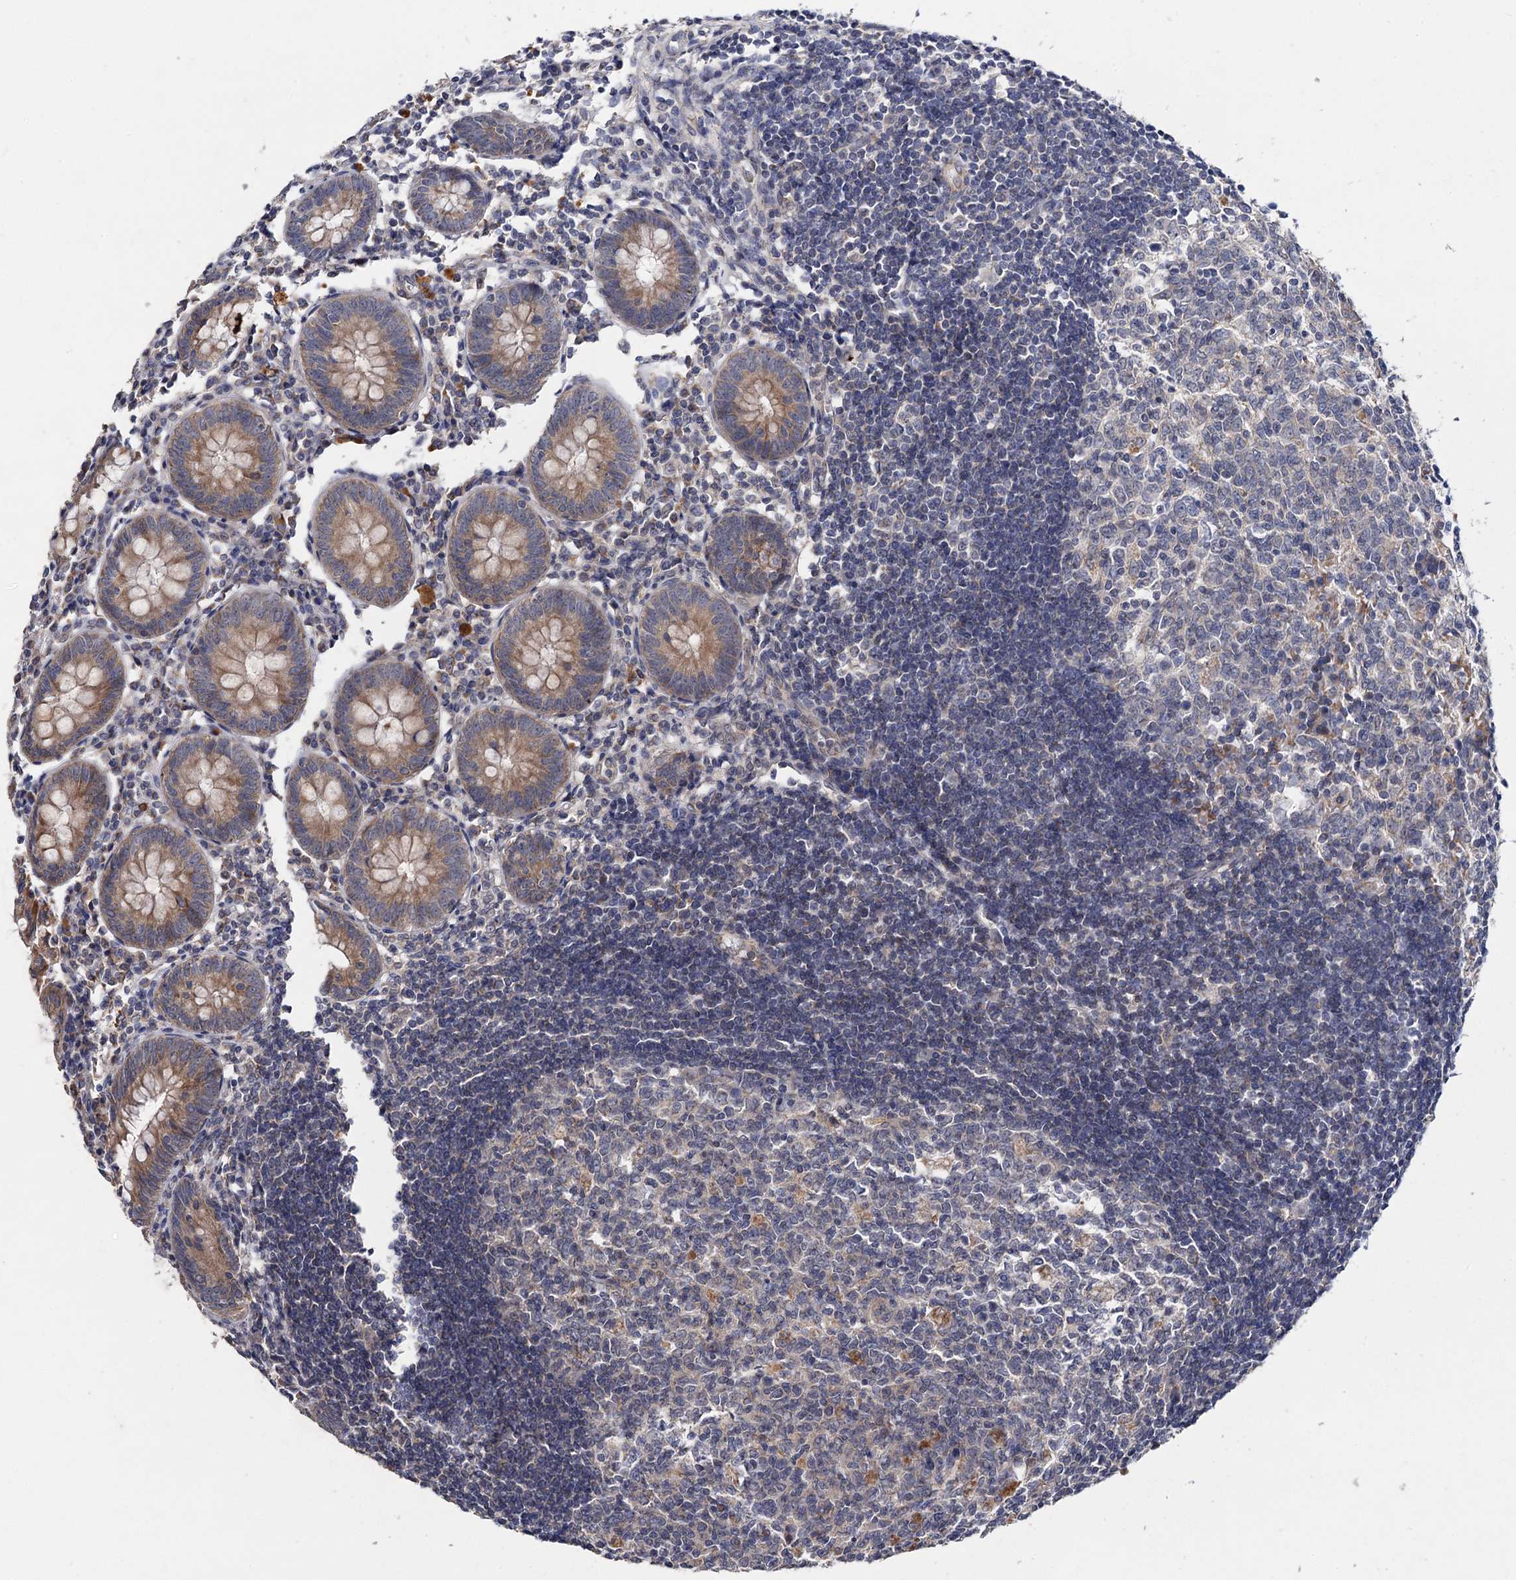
{"staining": {"intensity": "moderate", "quantity": "25%-75%", "location": "cytoplasmic/membranous"}, "tissue": "appendix", "cell_type": "Glandular cells", "image_type": "normal", "snomed": [{"axis": "morphology", "description": "Normal tissue, NOS"}, {"axis": "topography", "description": "Appendix"}], "caption": "Appendix stained for a protein (brown) demonstrates moderate cytoplasmic/membranous positive expression in about 25%-75% of glandular cells.", "gene": "VPS37D", "patient": {"sex": "female", "age": 54}}